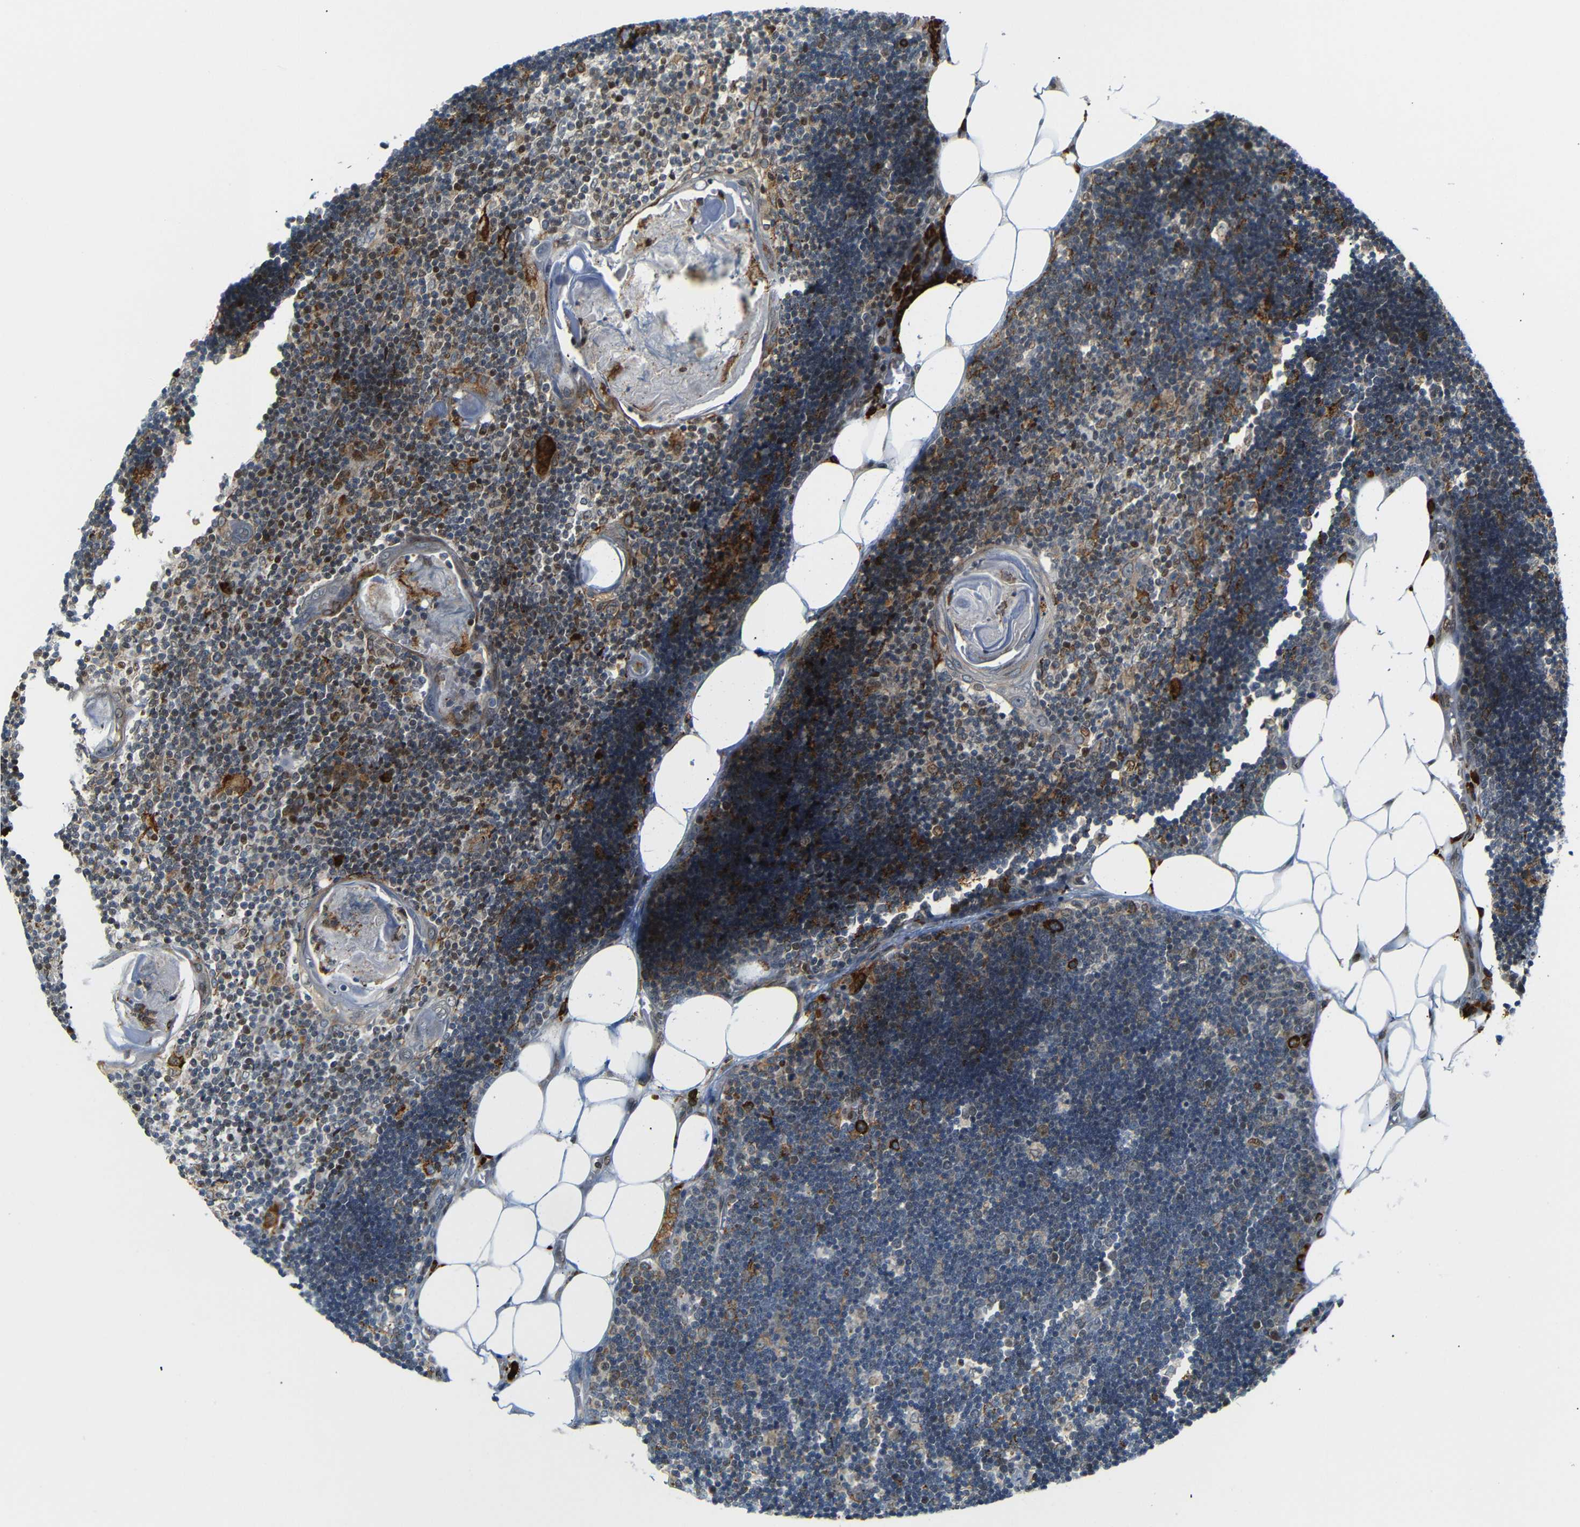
{"staining": {"intensity": "moderate", "quantity": "25%-75%", "location": "nuclear"}, "tissue": "lymph node", "cell_type": "Germinal center cells", "image_type": "normal", "snomed": [{"axis": "morphology", "description": "Normal tissue, NOS"}, {"axis": "topography", "description": "Lymph node"}], "caption": "DAB (3,3'-diaminobenzidine) immunohistochemical staining of benign lymph node exhibits moderate nuclear protein staining in approximately 25%-75% of germinal center cells.", "gene": "SPCS2", "patient": {"sex": "male", "age": 33}}